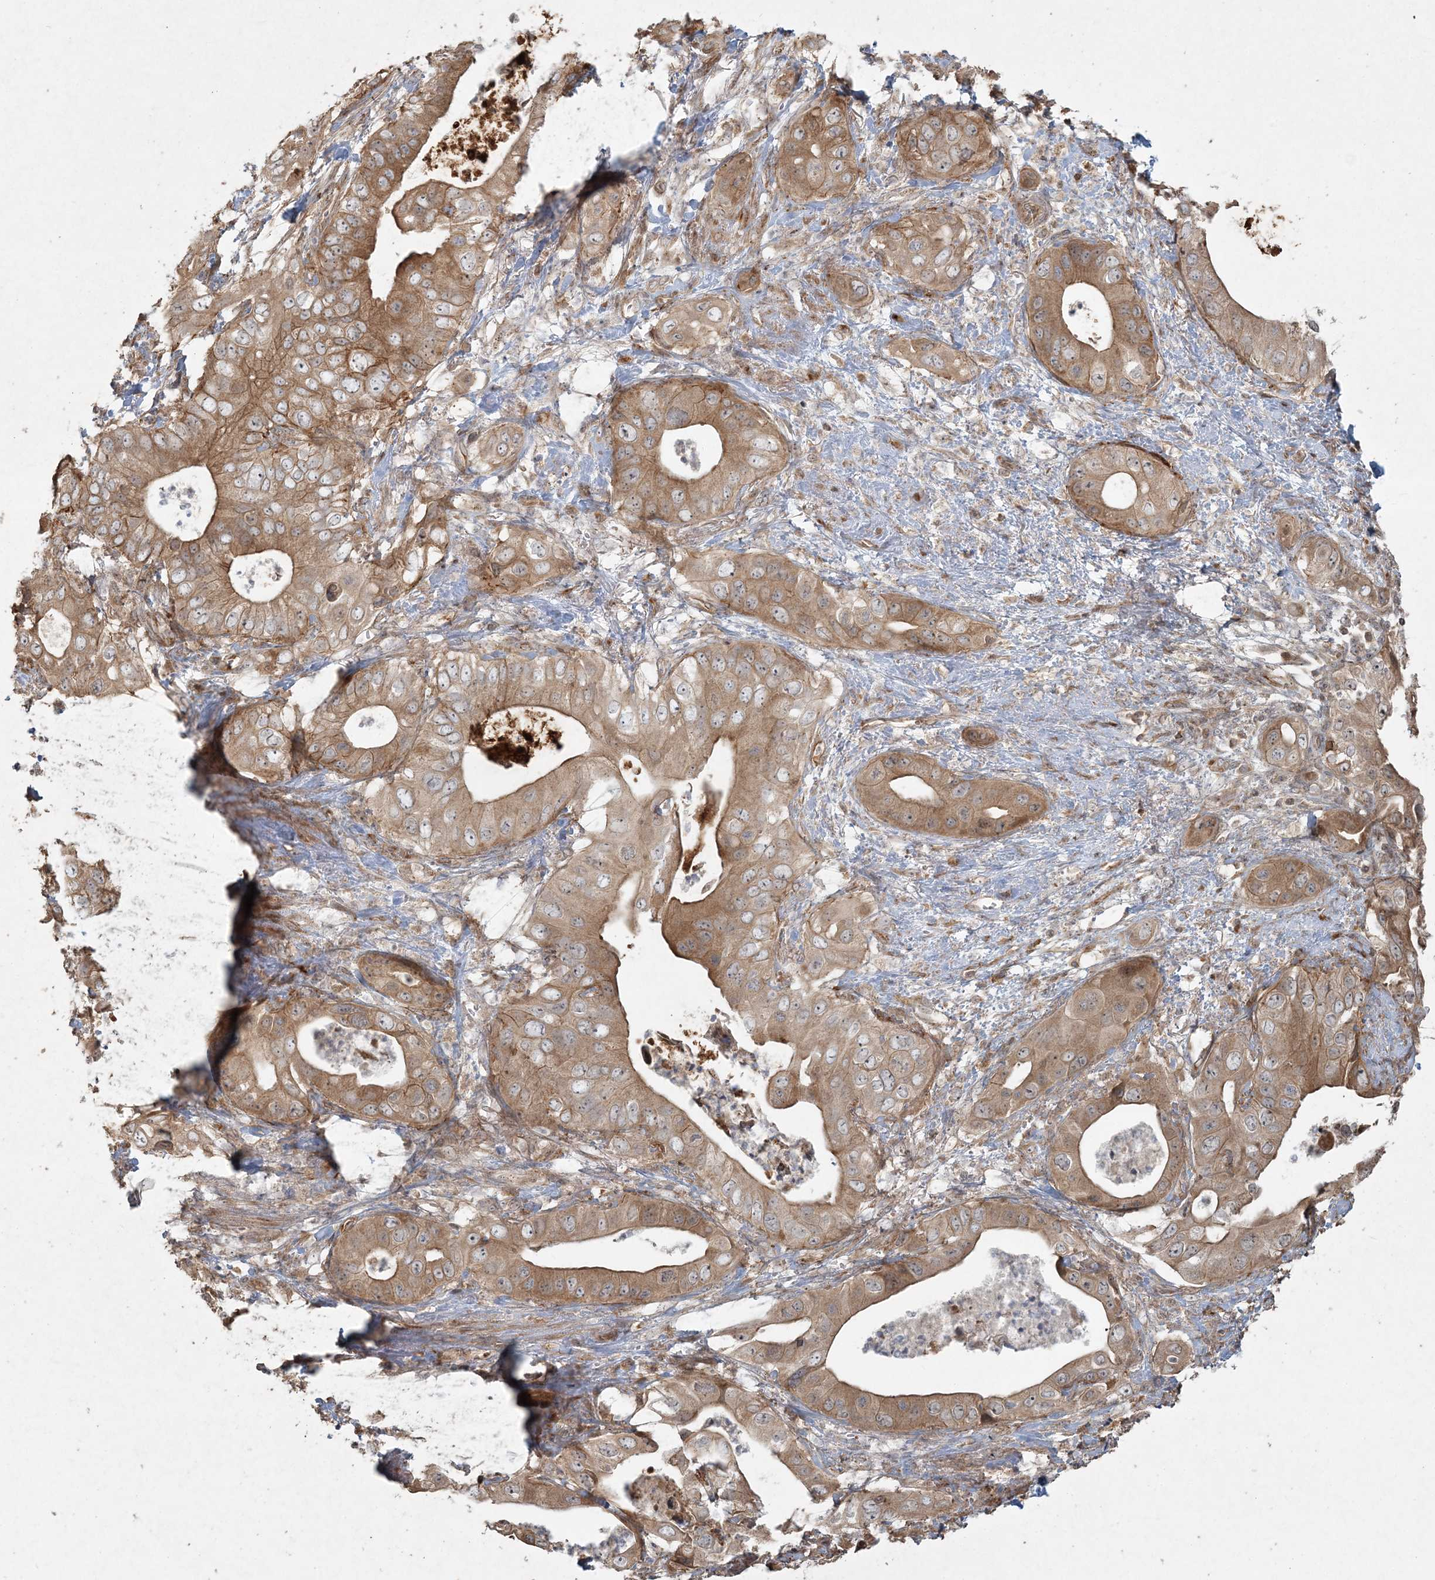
{"staining": {"intensity": "moderate", "quantity": ">75%", "location": "cytoplasmic/membranous"}, "tissue": "pancreatic cancer", "cell_type": "Tumor cells", "image_type": "cancer", "snomed": [{"axis": "morphology", "description": "Adenocarcinoma, NOS"}, {"axis": "topography", "description": "Pancreas"}], "caption": "Immunohistochemistry (IHC) photomicrograph of neoplastic tissue: human adenocarcinoma (pancreatic) stained using IHC shows medium levels of moderate protein expression localized specifically in the cytoplasmic/membranous of tumor cells, appearing as a cytoplasmic/membranous brown color.", "gene": "ANAPC16", "patient": {"sex": "female", "age": 78}}